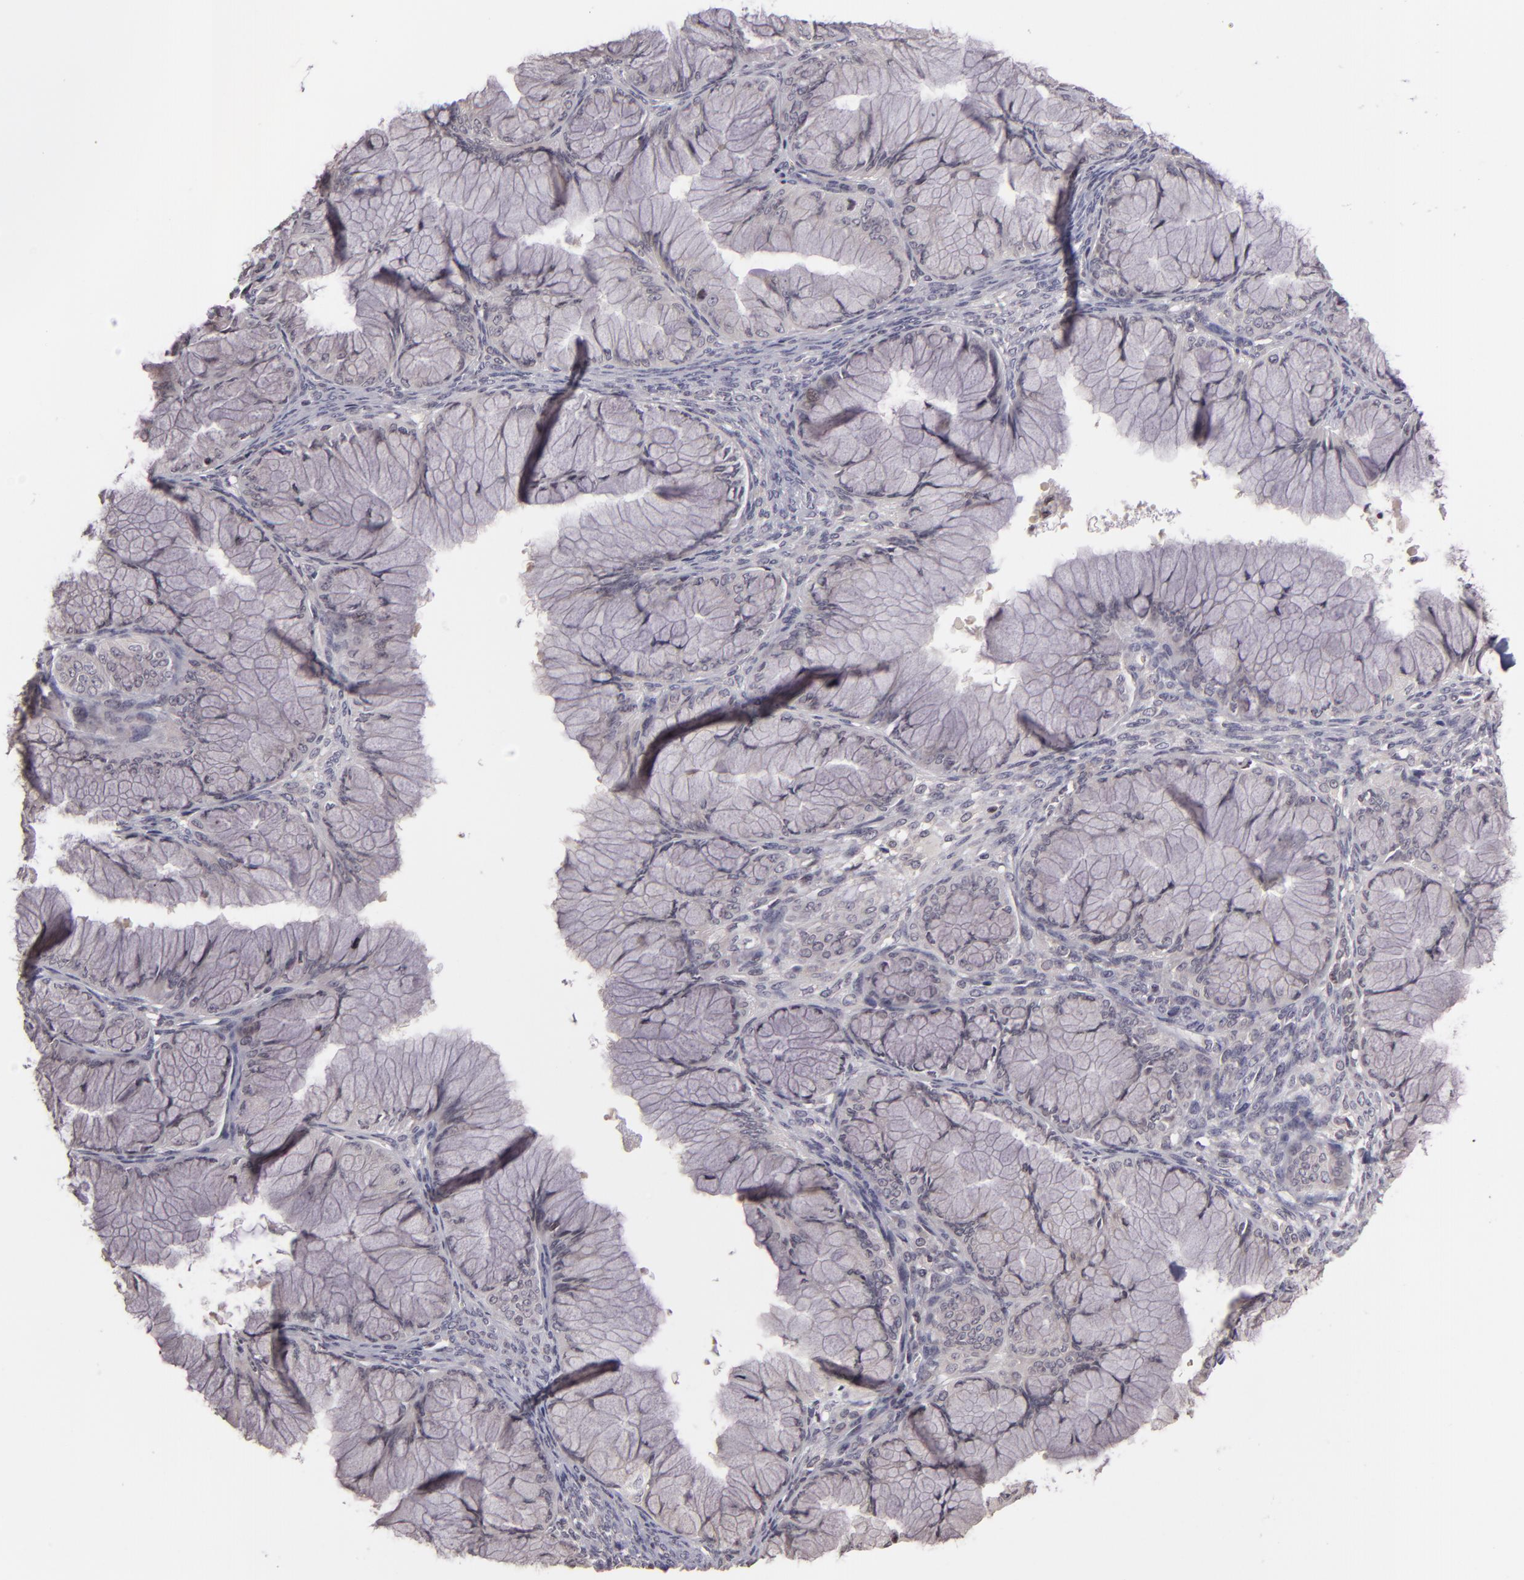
{"staining": {"intensity": "negative", "quantity": "none", "location": "none"}, "tissue": "ovarian cancer", "cell_type": "Tumor cells", "image_type": "cancer", "snomed": [{"axis": "morphology", "description": "Cystadenocarcinoma, mucinous, NOS"}, {"axis": "topography", "description": "Ovary"}], "caption": "Immunohistochemistry (IHC) of human mucinous cystadenocarcinoma (ovarian) reveals no expression in tumor cells.", "gene": "AKAP6", "patient": {"sex": "female", "age": 63}}